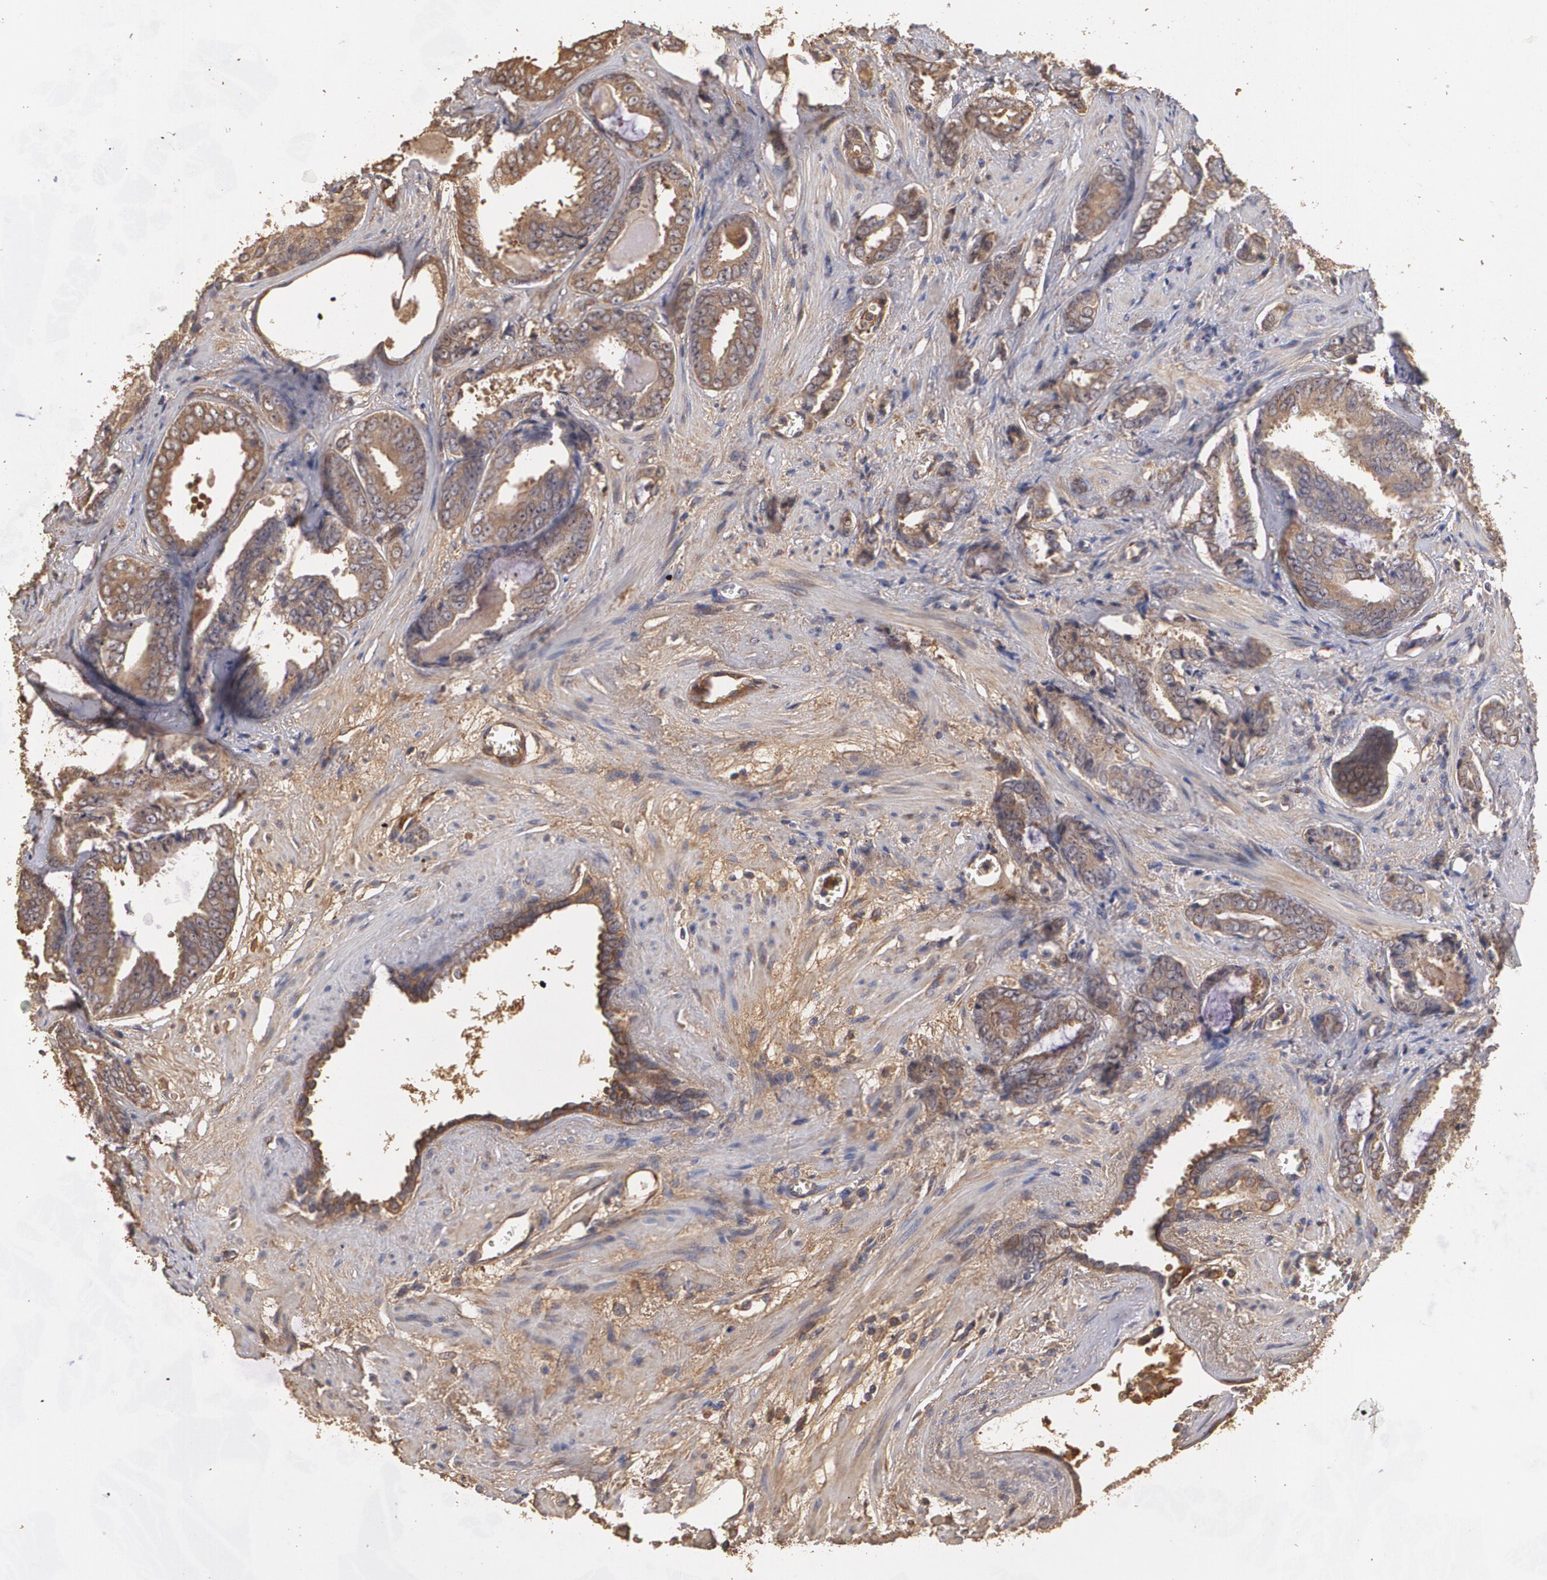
{"staining": {"intensity": "weak", "quantity": ">75%", "location": "cytoplasmic/membranous"}, "tissue": "prostate cancer", "cell_type": "Tumor cells", "image_type": "cancer", "snomed": [{"axis": "morphology", "description": "Adenocarcinoma, Medium grade"}, {"axis": "topography", "description": "Prostate"}], "caption": "Prostate cancer (medium-grade adenocarcinoma) stained for a protein (brown) displays weak cytoplasmic/membranous positive positivity in about >75% of tumor cells.", "gene": "PON1", "patient": {"sex": "male", "age": 79}}